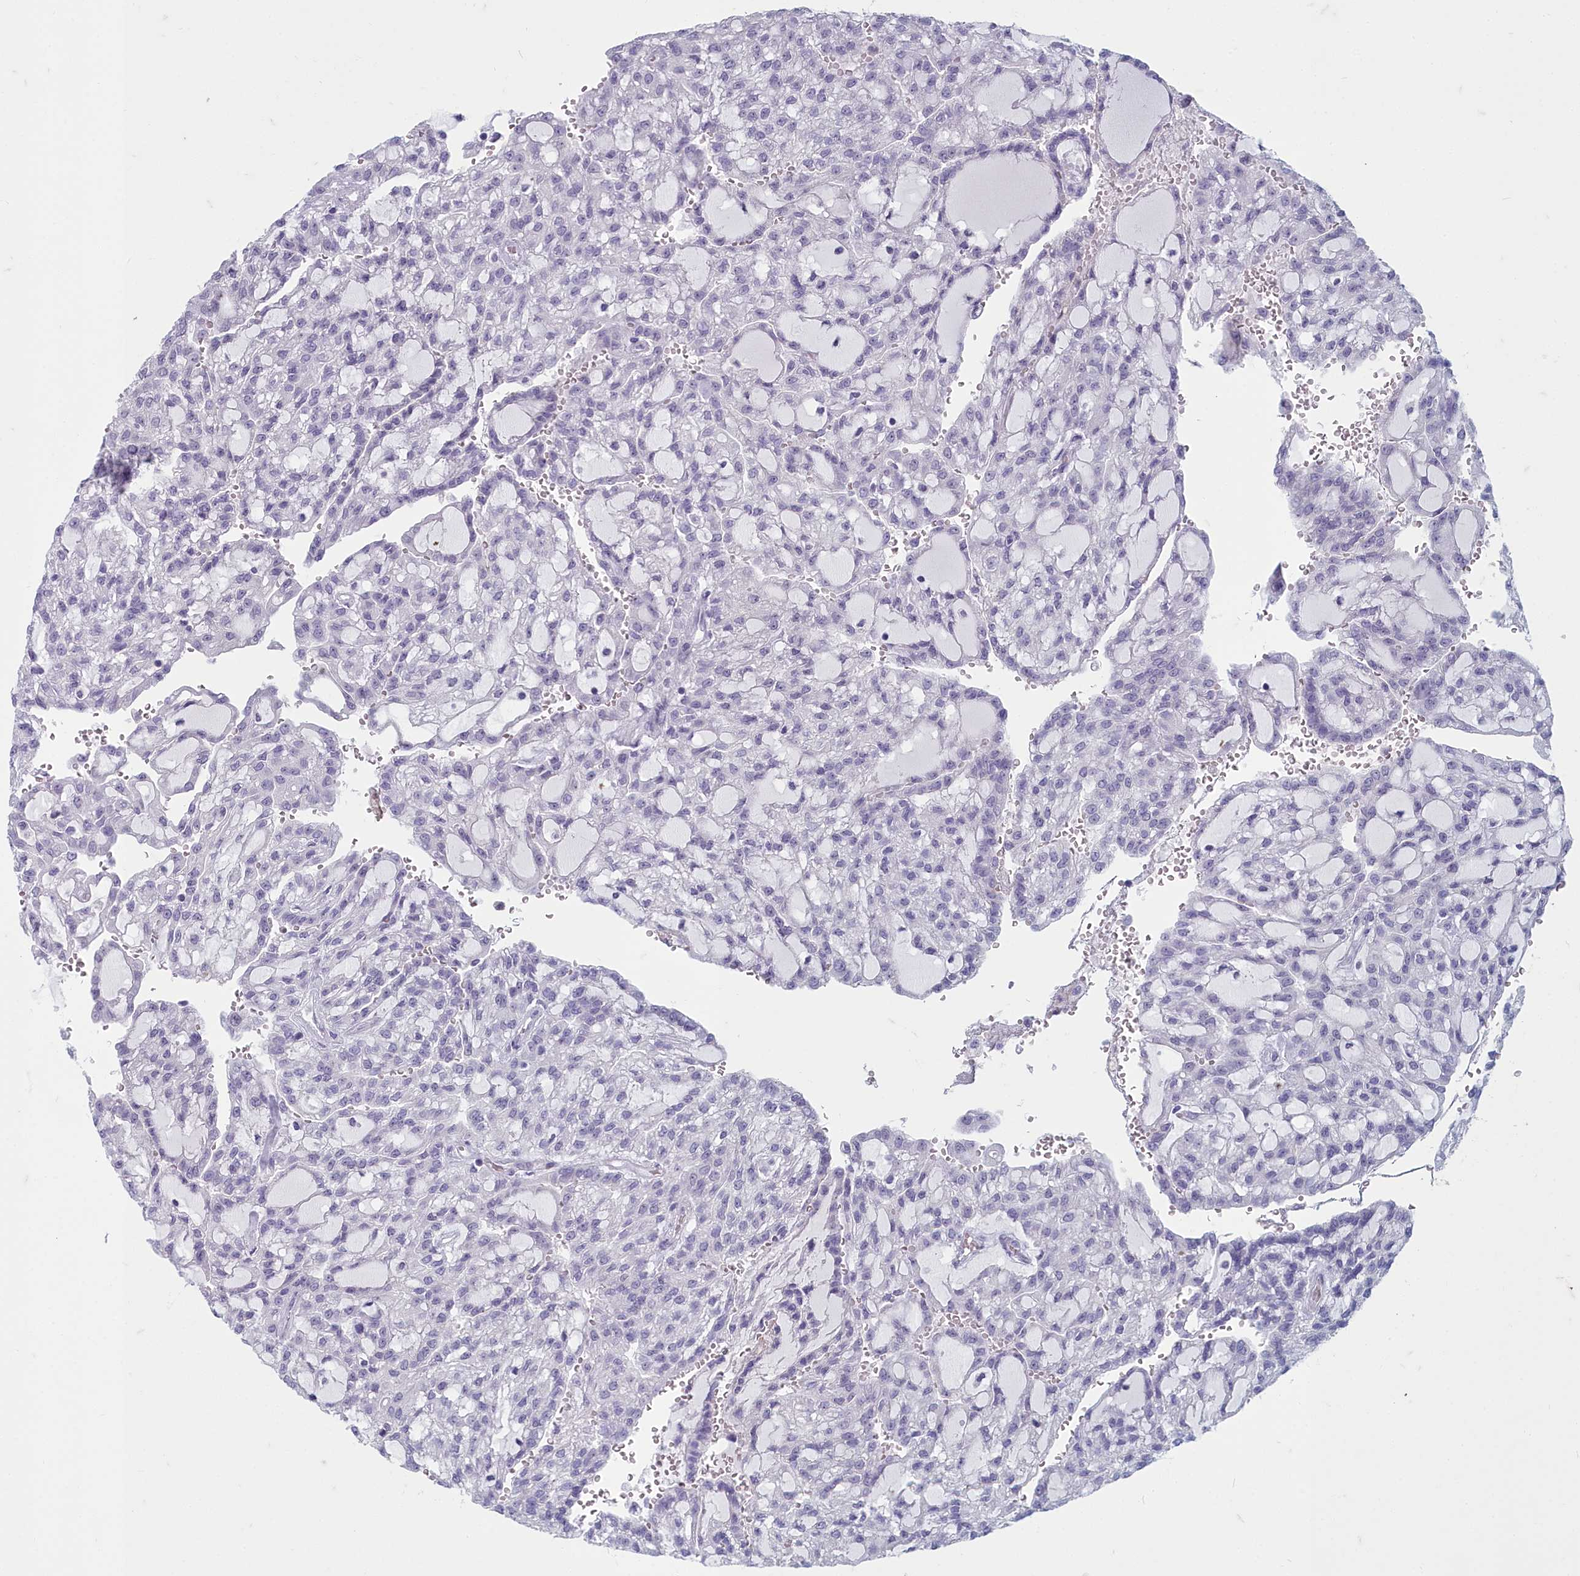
{"staining": {"intensity": "negative", "quantity": "none", "location": "none"}, "tissue": "renal cancer", "cell_type": "Tumor cells", "image_type": "cancer", "snomed": [{"axis": "morphology", "description": "Adenocarcinoma, NOS"}, {"axis": "topography", "description": "Kidney"}], "caption": "A photomicrograph of human renal cancer (adenocarcinoma) is negative for staining in tumor cells. The staining is performed using DAB brown chromogen with nuclei counter-stained in using hematoxylin.", "gene": "INSYN2A", "patient": {"sex": "male", "age": 63}}